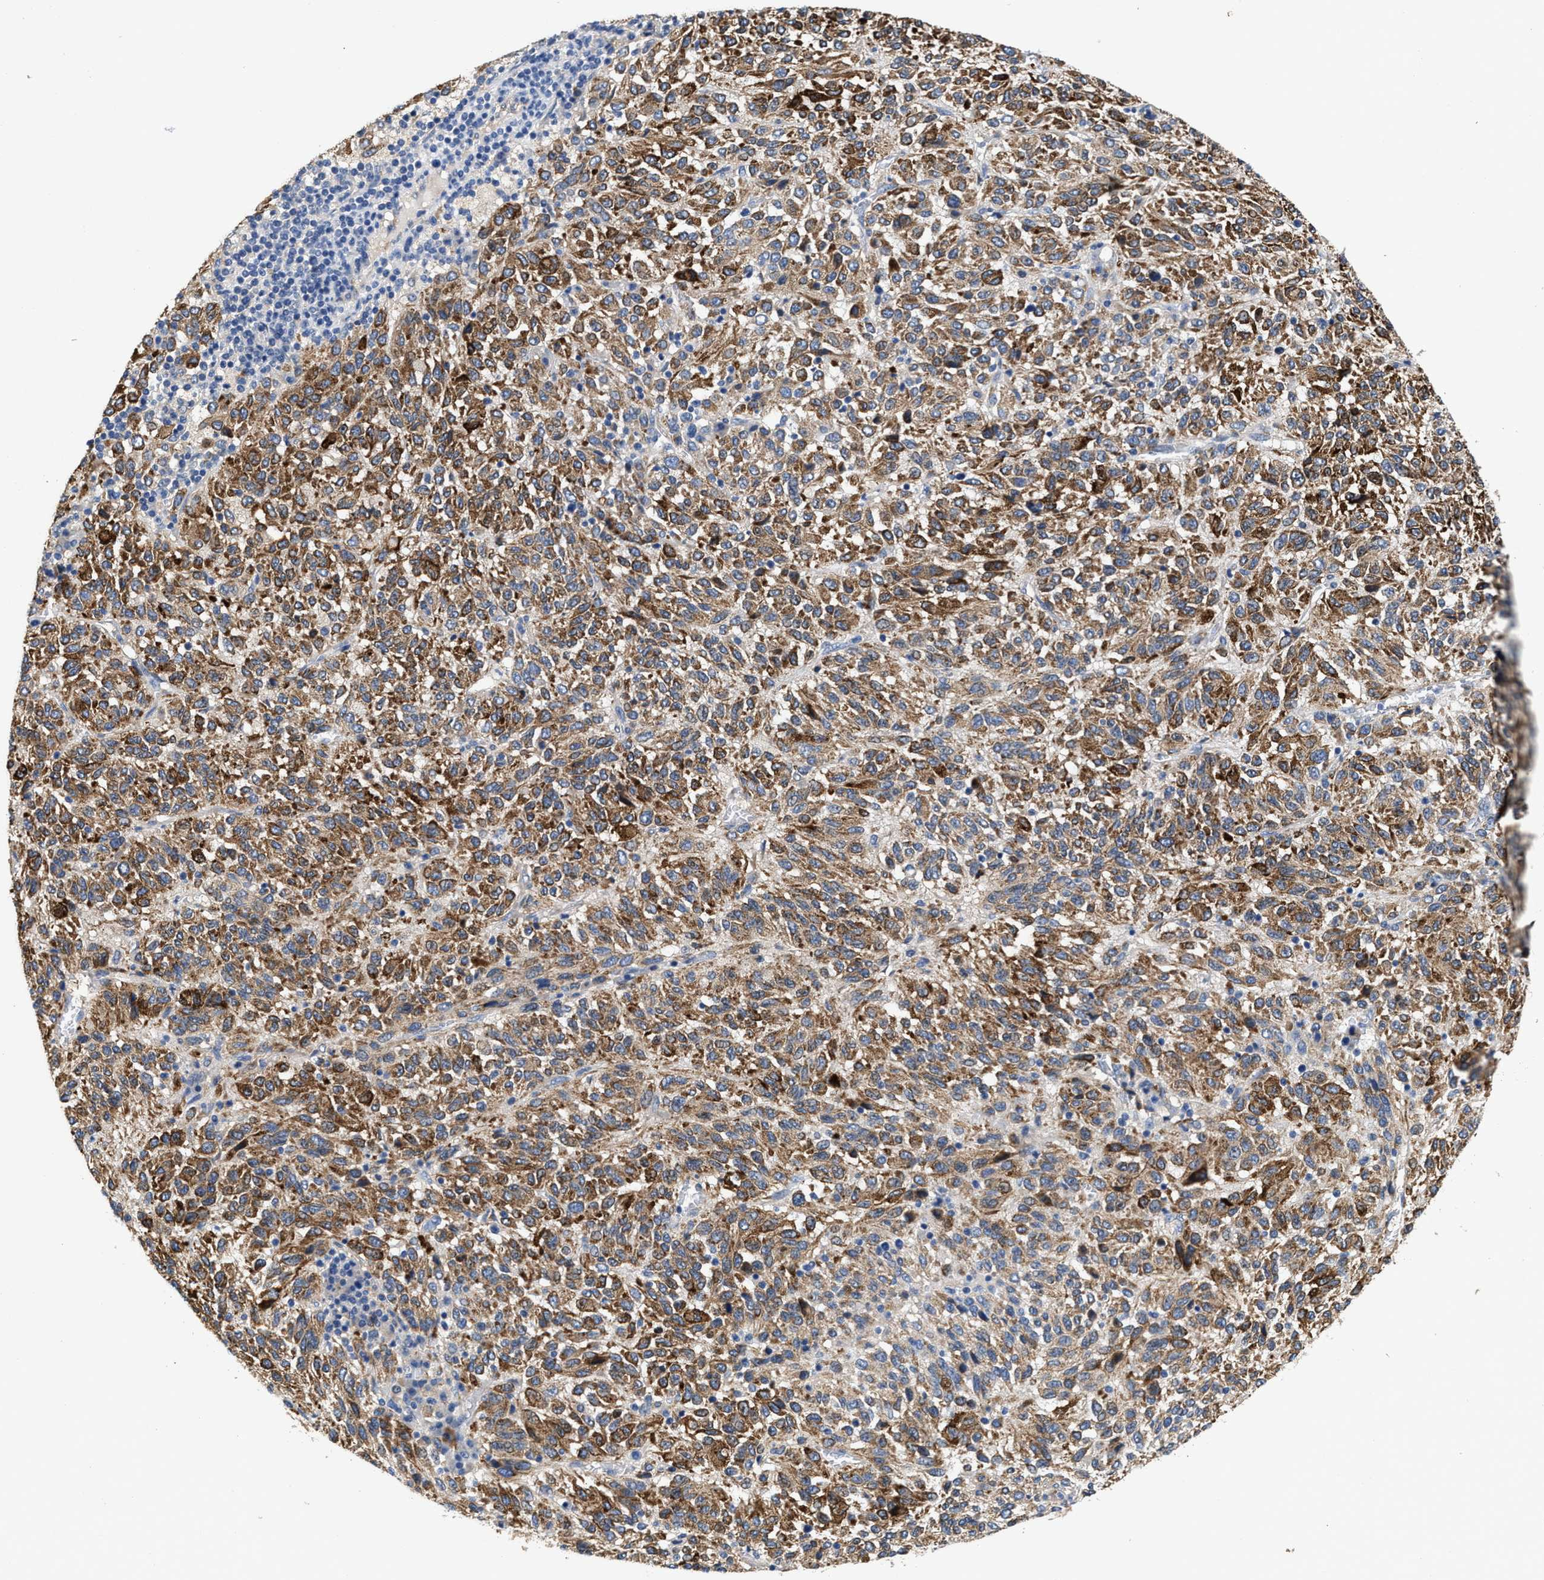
{"staining": {"intensity": "moderate", "quantity": ">75%", "location": "cytoplasmic/membranous"}, "tissue": "melanoma", "cell_type": "Tumor cells", "image_type": "cancer", "snomed": [{"axis": "morphology", "description": "Malignant melanoma, Metastatic site"}, {"axis": "topography", "description": "Lung"}], "caption": "DAB (3,3'-diaminobenzidine) immunohistochemical staining of human melanoma shows moderate cytoplasmic/membranous protein positivity in about >75% of tumor cells.", "gene": "PEG10", "patient": {"sex": "male", "age": 64}}